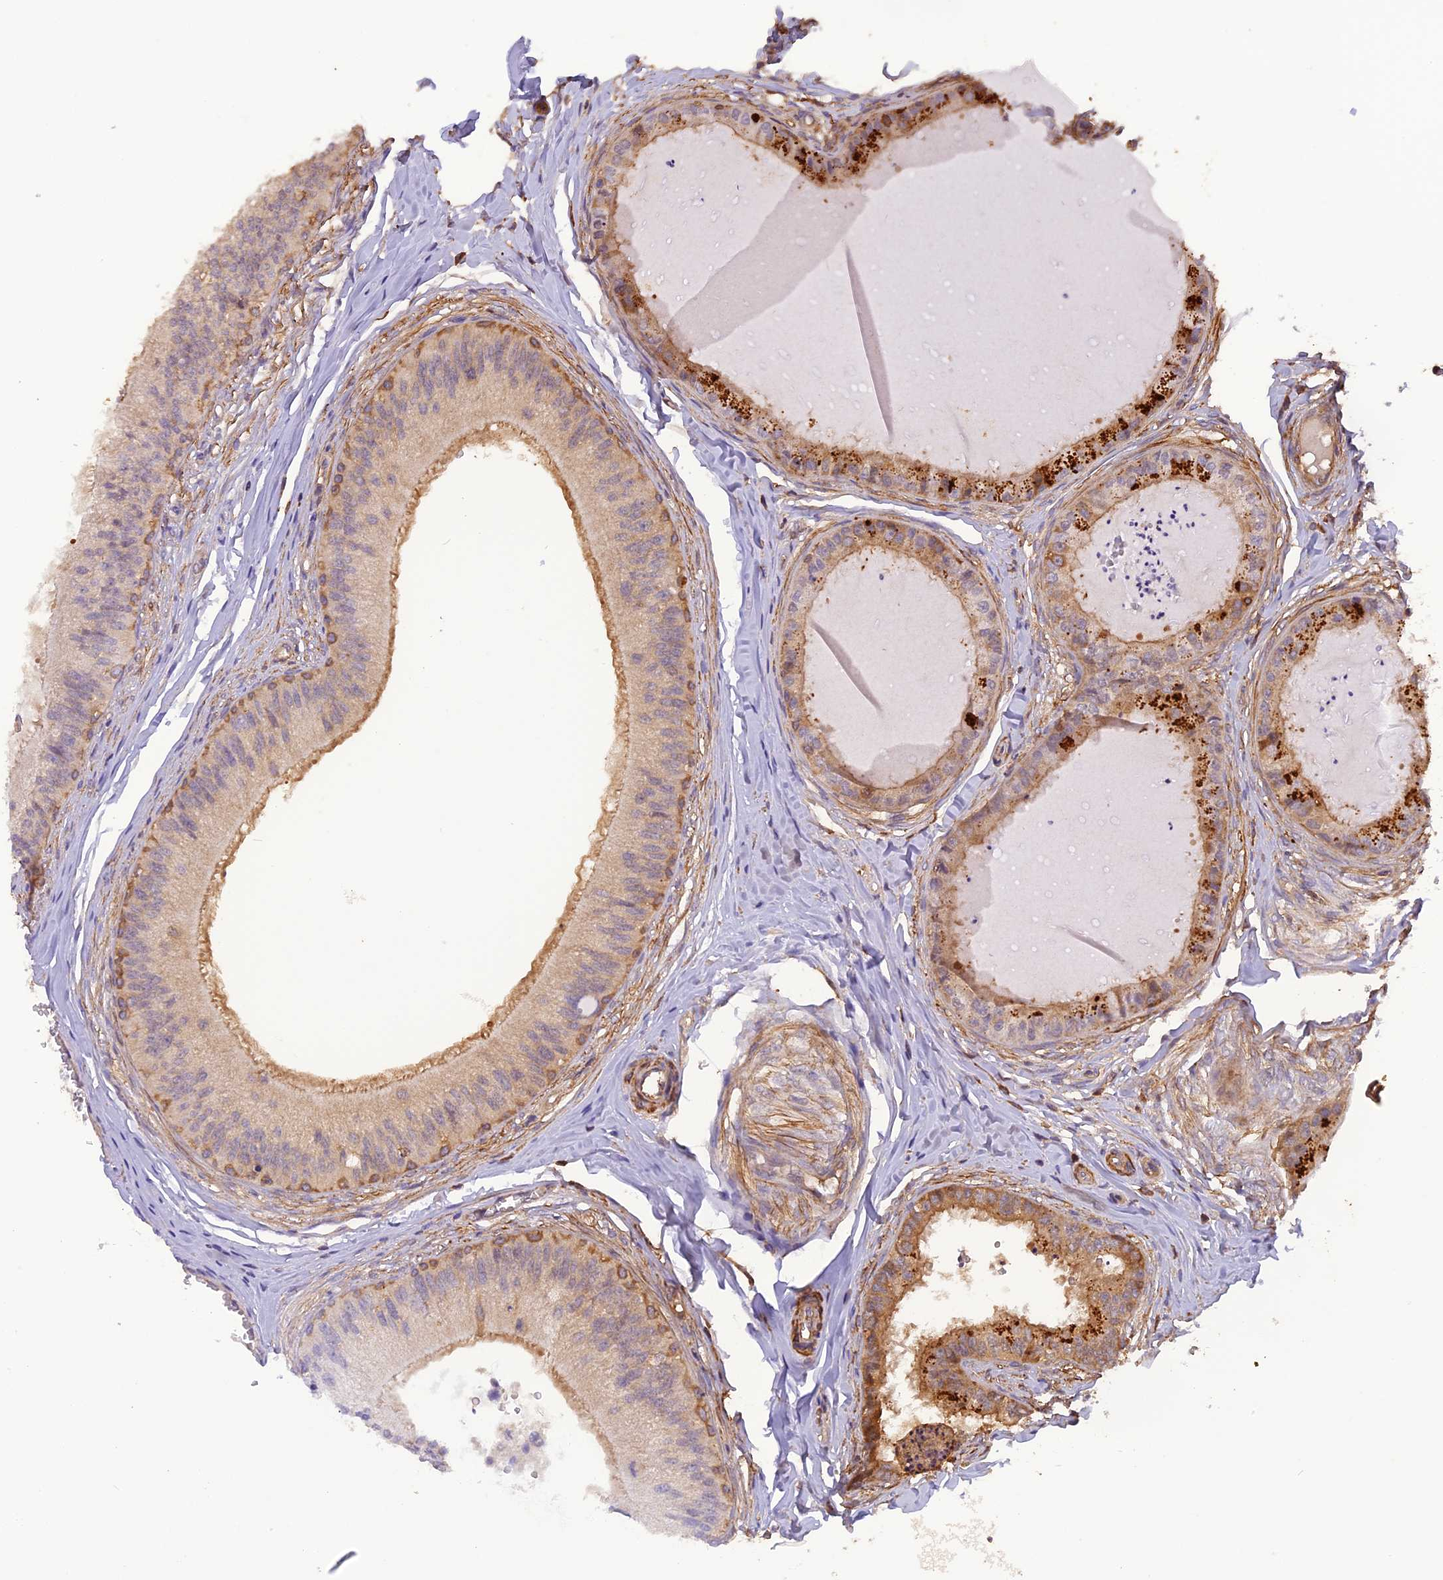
{"staining": {"intensity": "moderate", "quantity": "25%-75%", "location": "cytoplasmic/membranous"}, "tissue": "epididymis", "cell_type": "Glandular cells", "image_type": "normal", "snomed": [{"axis": "morphology", "description": "Normal tissue, NOS"}, {"axis": "topography", "description": "Epididymis"}], "caption": "Benign epididymis displays moderate cytoplasmic/membranous staining in about 25%-75% of glandular cells, visualized by immunohistochemistry.", "gene": "STOML1", "patient": {"sex": "male", "age": 31}}